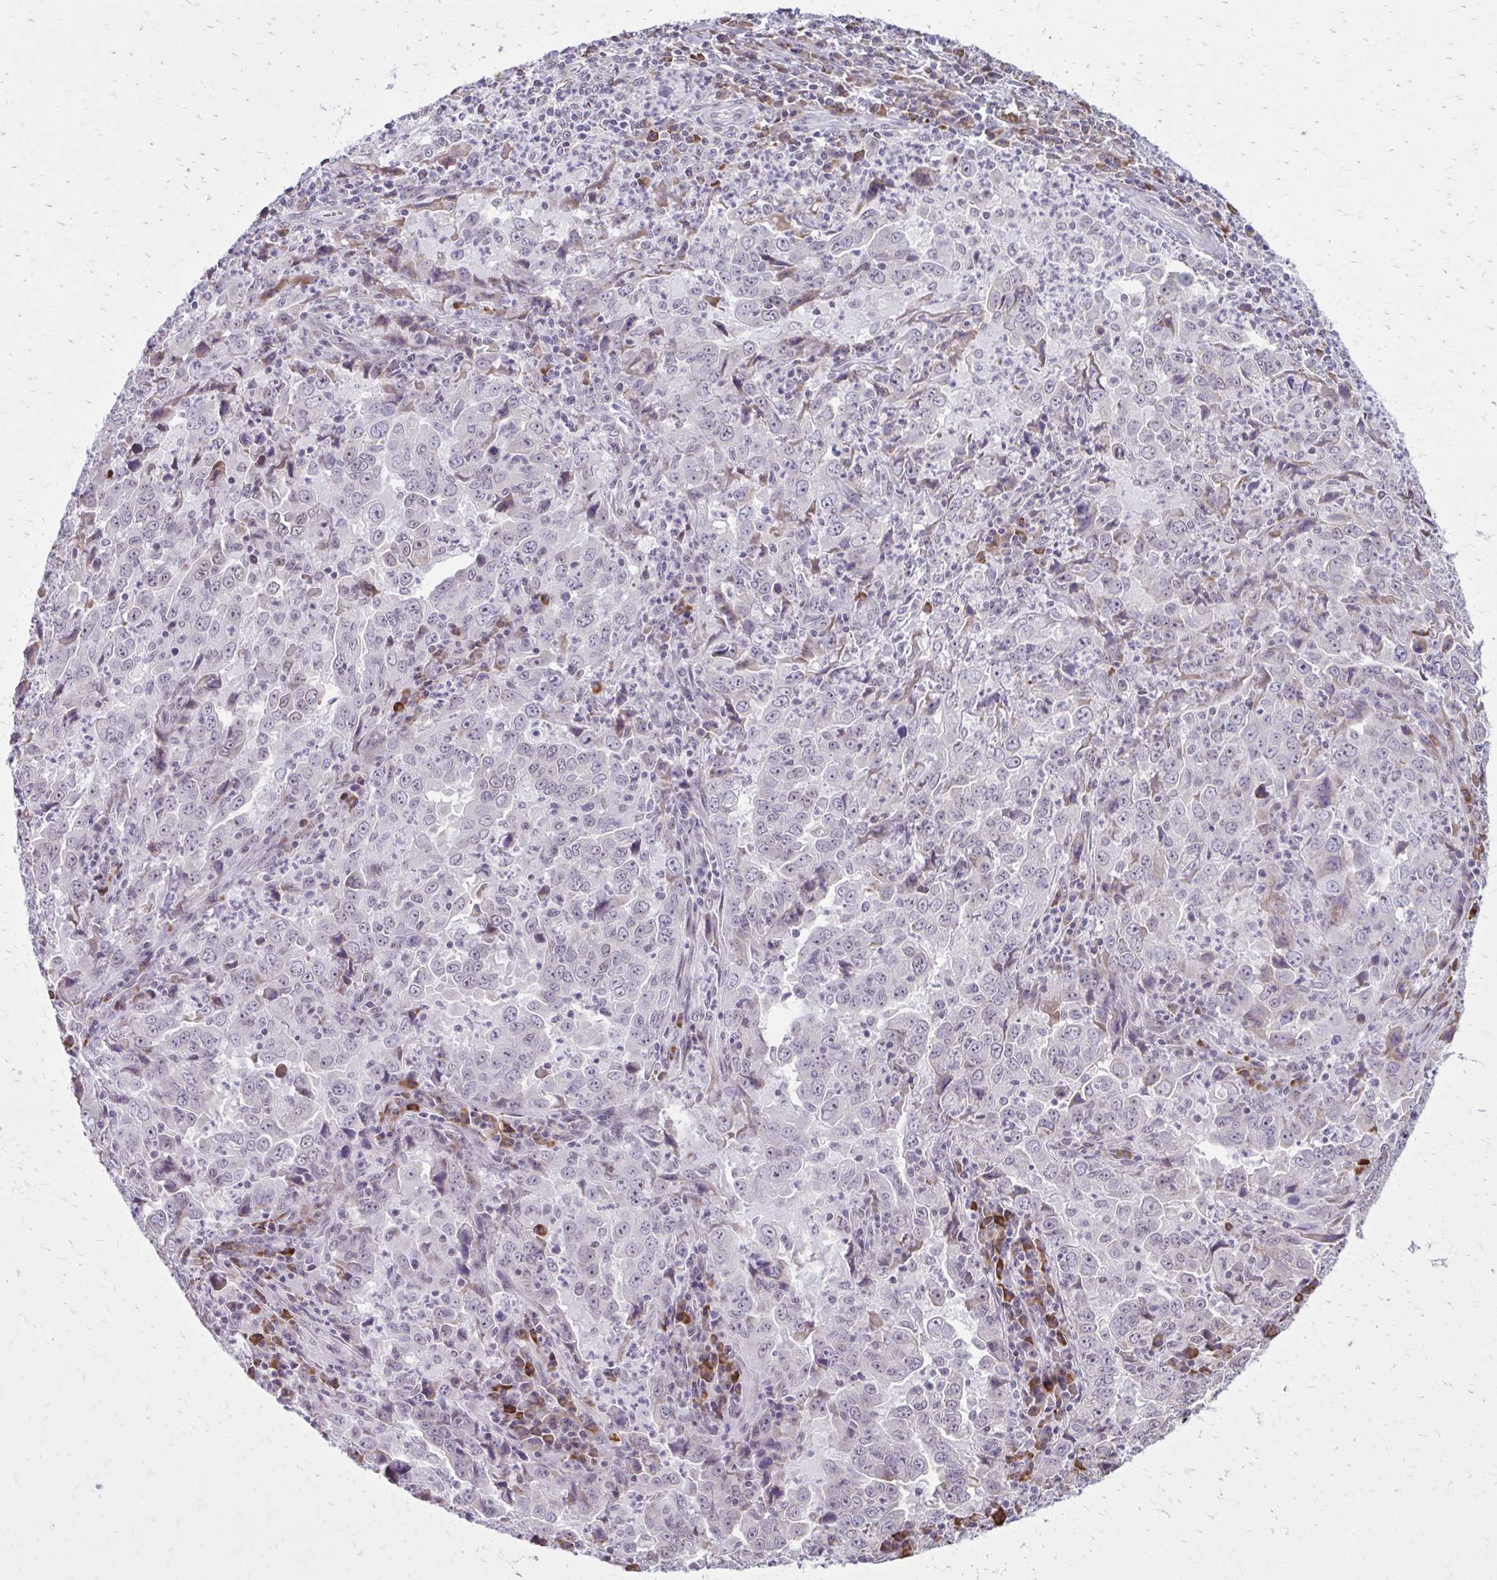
{"staining": {"intensity": "negative", "quantity": "none", "location": "none"}, "tissue": "lung cancer", "cell_type": "Tumor cells", "image_type": "cancer", "snomed": [{"axis": "morphology", "description": "Adenocarcinoma, NOS"}, {"axis": "topography", "description": "Lung"}], "caption": "Adenocarcinoma (lung) was stained to show a protein in brown. There is no significant expression in tumor cells.", "gene": "PROSER1", "patient": {"sex": "male", "age": 67}}